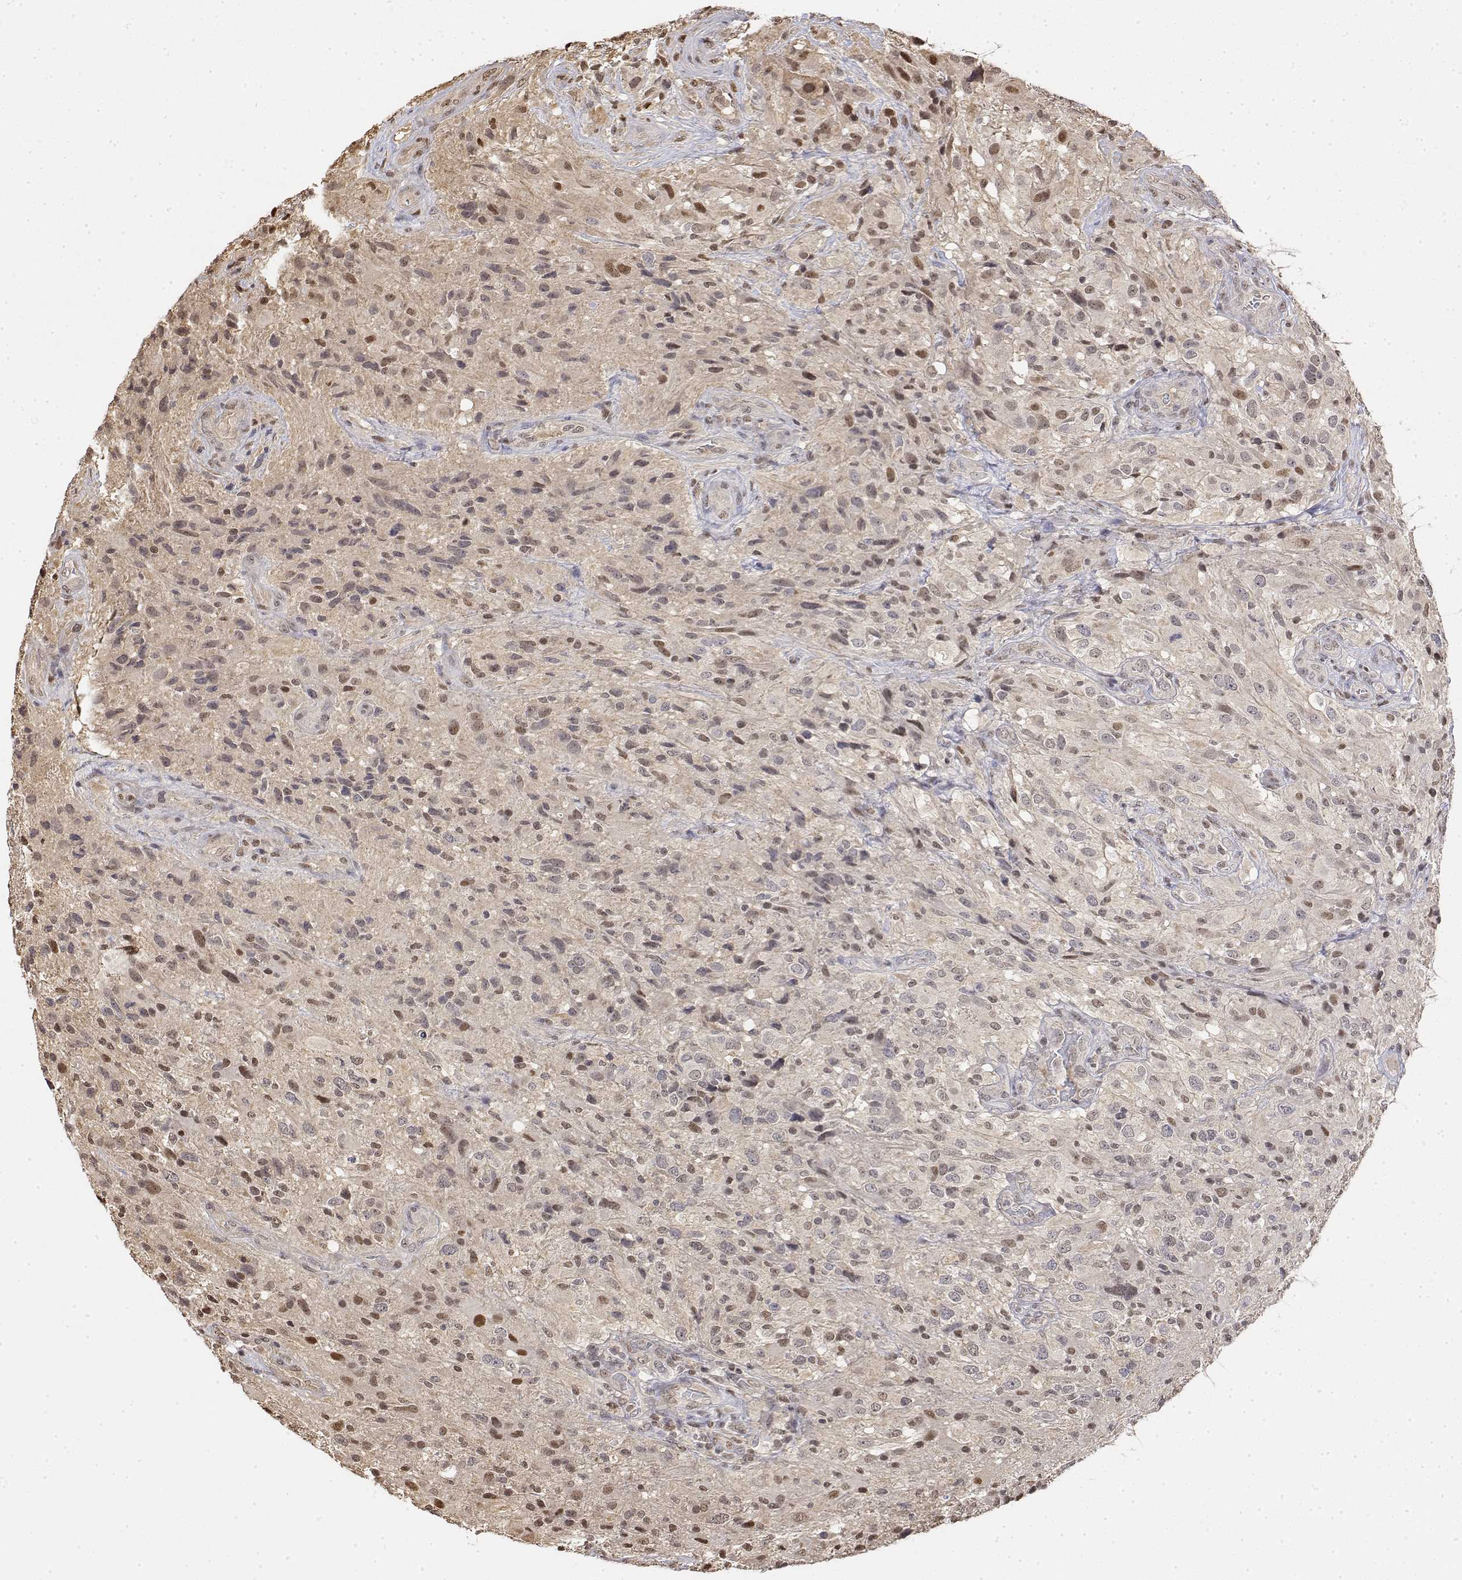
{"staining": {"intensity": "weak", "quantity": ">75%", "location": "nuclear"}, "tissue": "glioma", "cell_type": "Tumor cells", "image_type": "cancer", "snomed": [{"axis": "morphology", "description": "Glioma, malignant, High grade"}, {"axis": "topography", "description": "Brain"}], "caption": "Protein expression analysis of glioma shows weak nuclear positivity in about >75% of tumor cells.", "gene": "TPI1", "patient": {"sex": "male", "age": 53}}